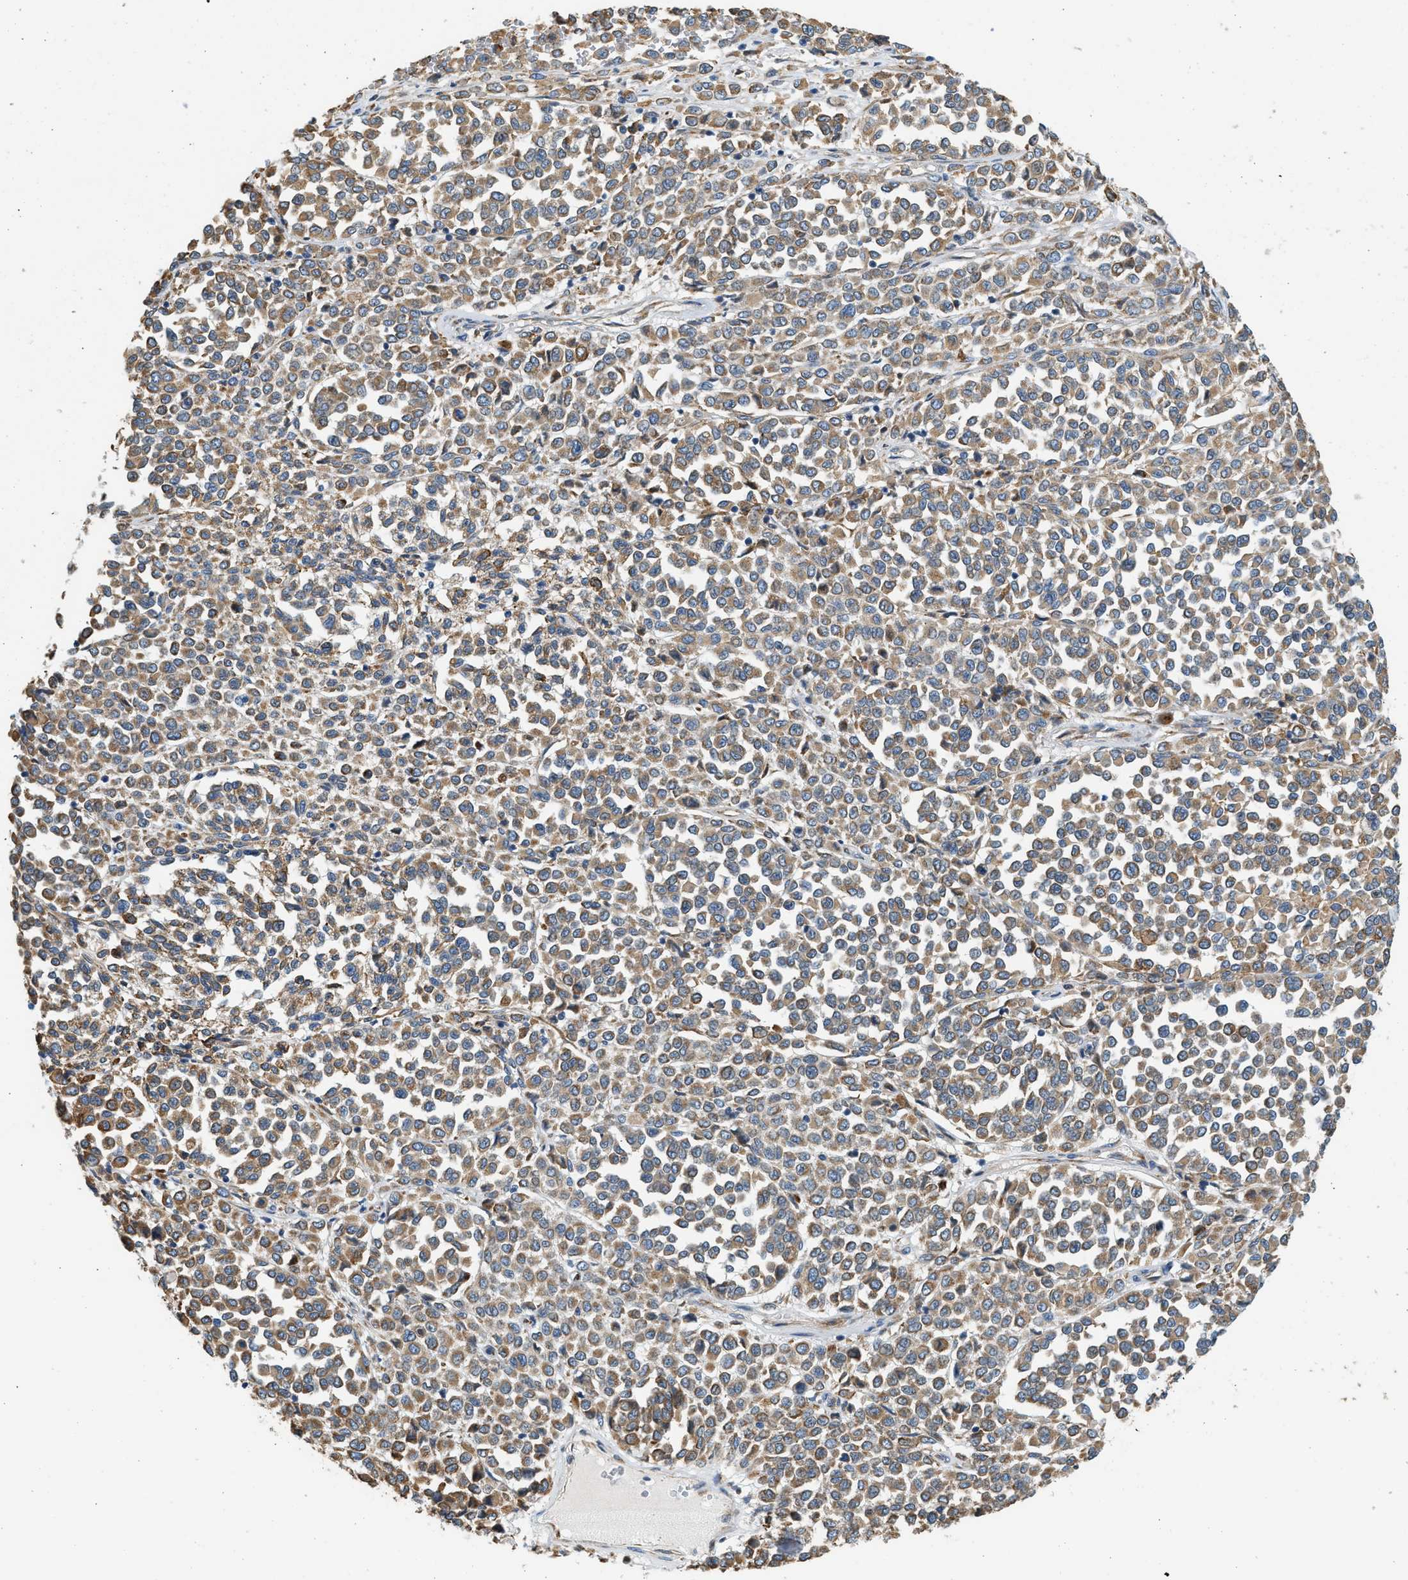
{"staining": {"intensity": "moderate", "quantity": ">75%", "location": "cytoplasmic/membranous"}, "tissue": "melanoma", "cell_type": "Tumor cells", "image_type": "cancer", "snomed": [{"axis": "morphology", "description": "Malignant melanoma, Metastatic site"}, {"axis": "topography", "description": "Pancreas"}], "caption": "Protein analysis of melanoma tissue demonstrates moderate cytoplasmic/membranous expression in approximately >75% of tumor cells.", "gene": "CNTN6", "patient": {"sex": "female", "age": 30}}